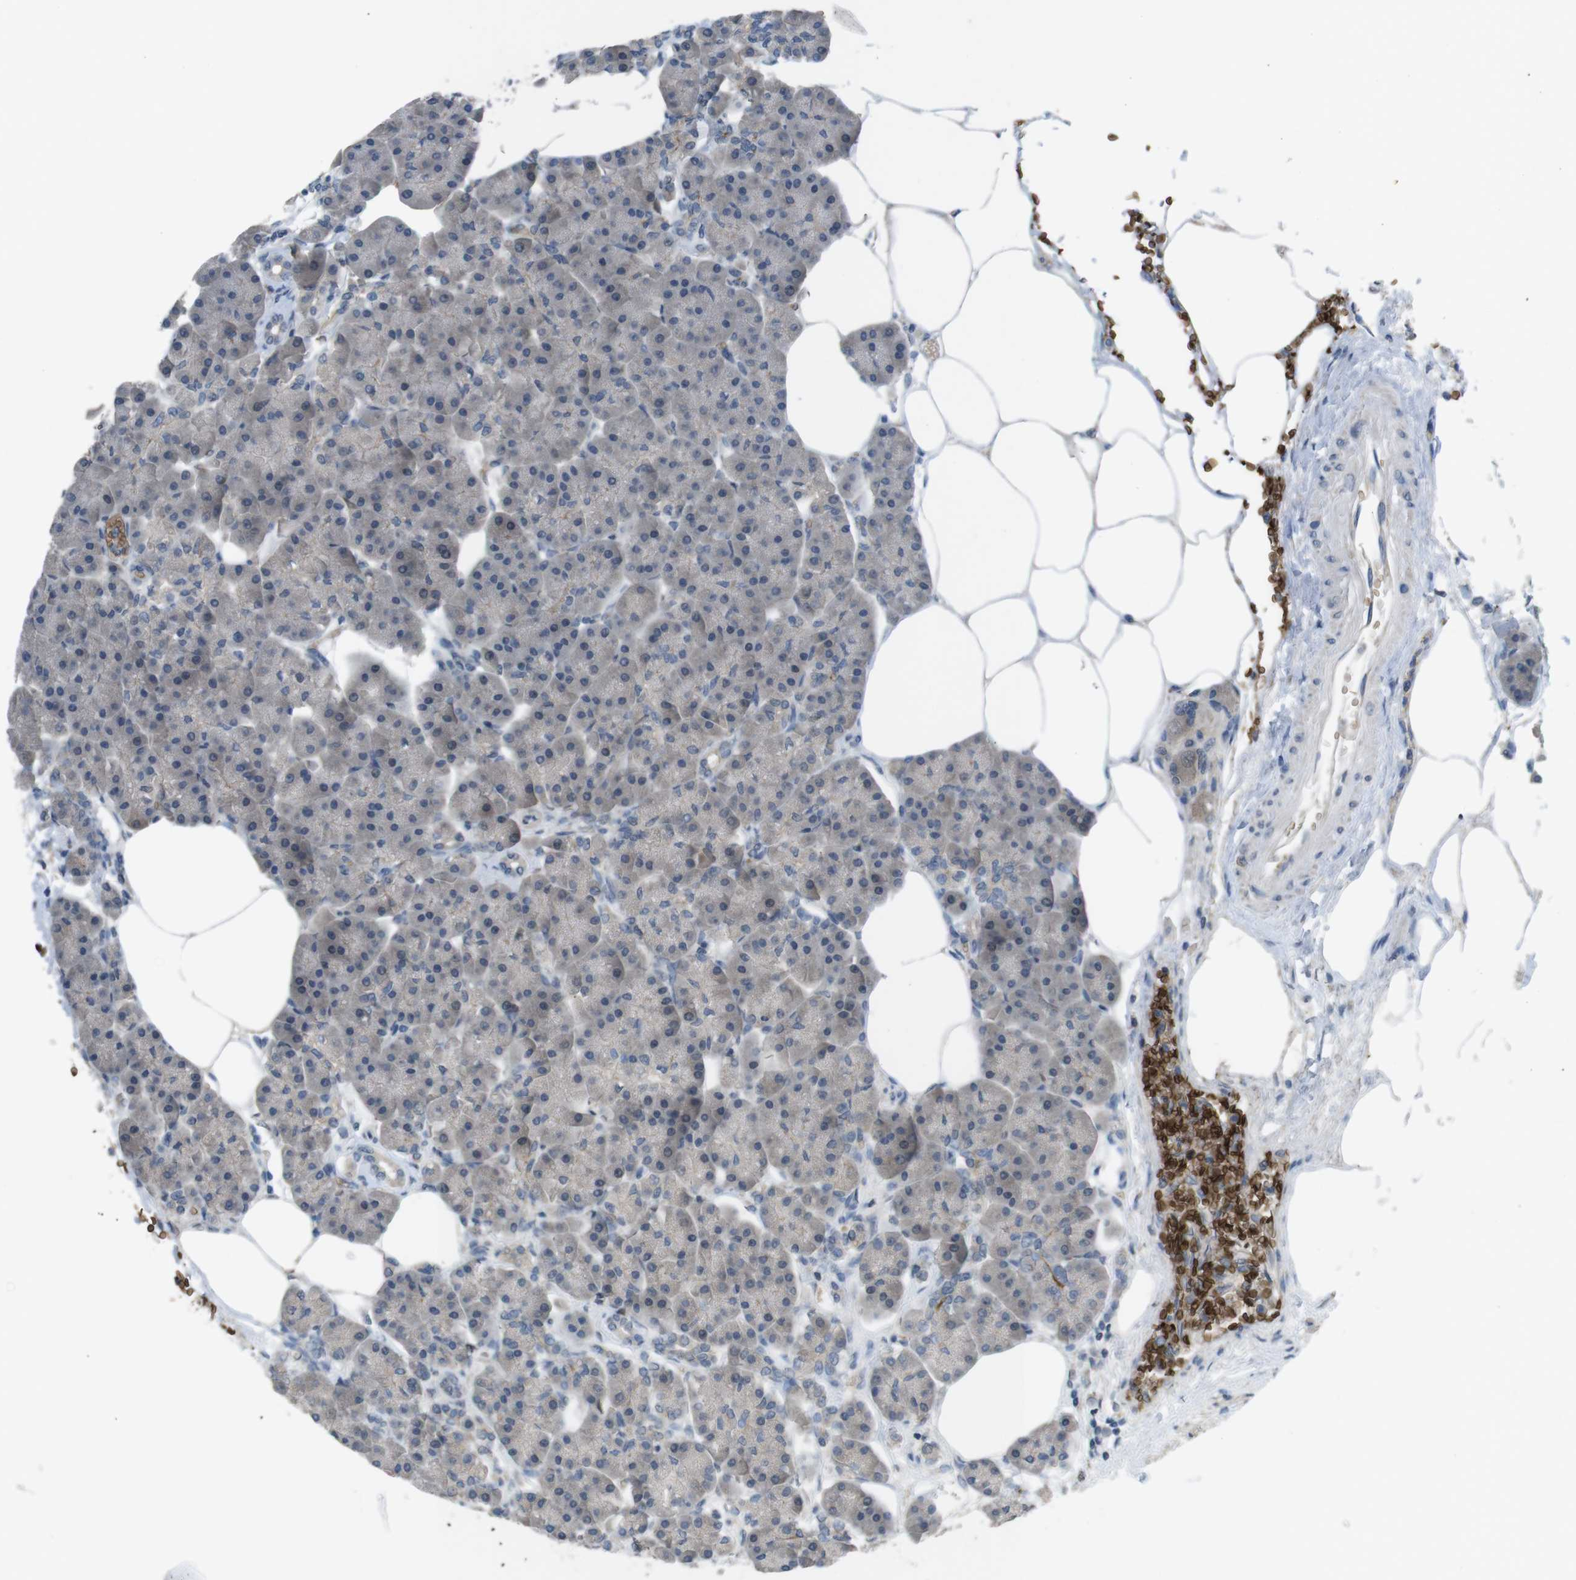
{"staining": {"intensity": "weak", "quantity": "<25%", "location": "cytoplasmic/membranous"}, "tissue": "pancreas", "cell_type": "Exocrine glandular cells", "image_type": "normal", "snomed": [{"axis": "morphology", "description": "Normal tissue, NOS"}, {"axis": "topography", "description": "Pancreas"}], "caption": "Histopathology image shows no protein positivity in exocrine glandular cells of normal pancreas.", "gene": "GYPA", "patient": {"sex": "female", "age": 70}}